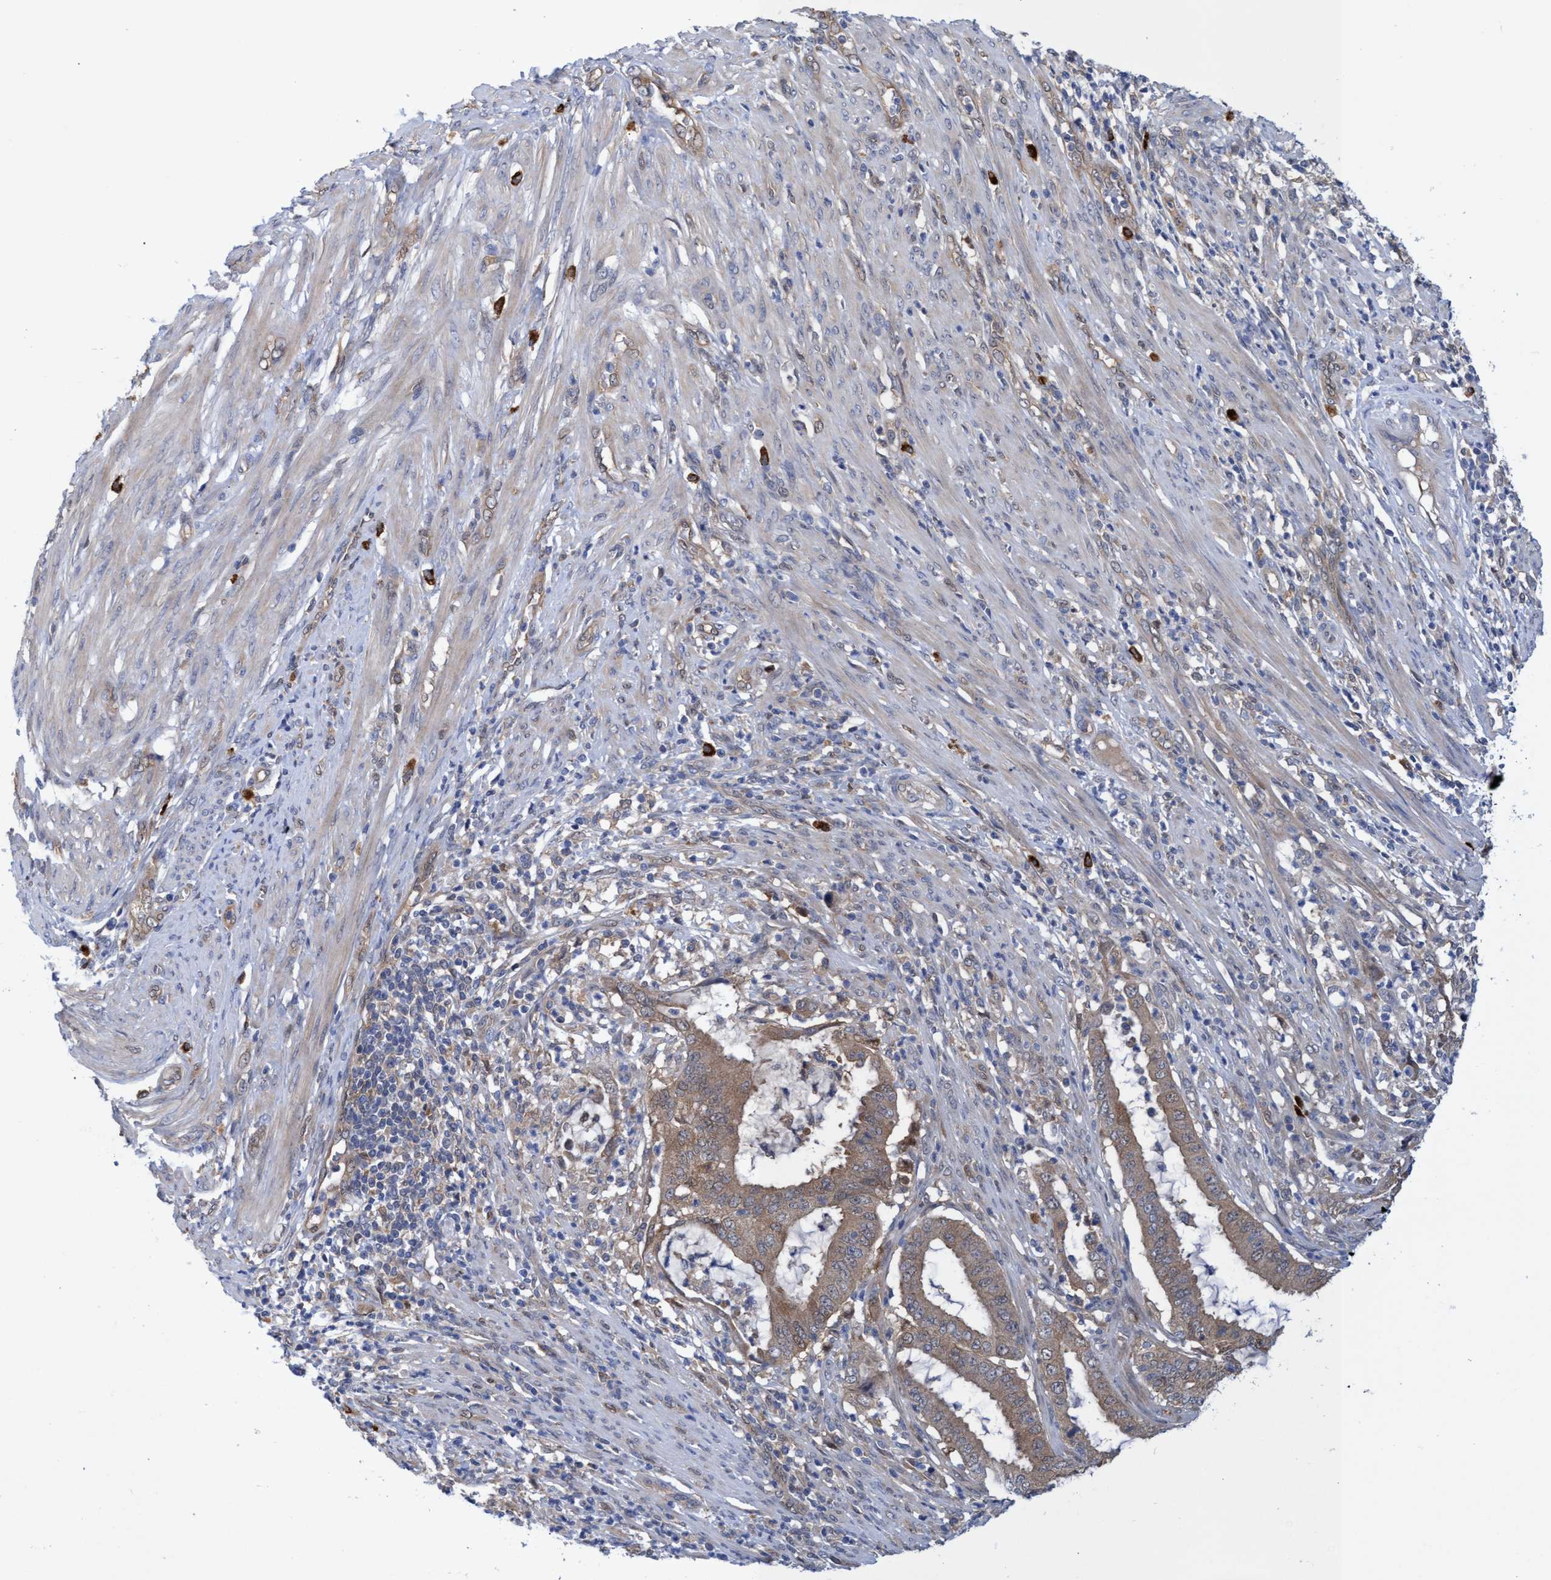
{"staining": {"intensity": "moderate", "quantity": ">75%", "location": "cytoplasmic/membranous"}, "tissue": "endometrial cancer", "cell_type": "Tumor cells", "image_type": "cancer", "snomed": [{"axis": "morphology", "description": "Adenocarcinoma, NOS"}, {"axis": "topography", "description": "Endometrium"}], "caption": "This image displays IHC staining of human endometrial cancer, with medium moderate cytoplasmic/membranous positivity in about >75% of tumor cells.", "gene": "PNPO", "patient": {"sex": "female", "age": 51}}